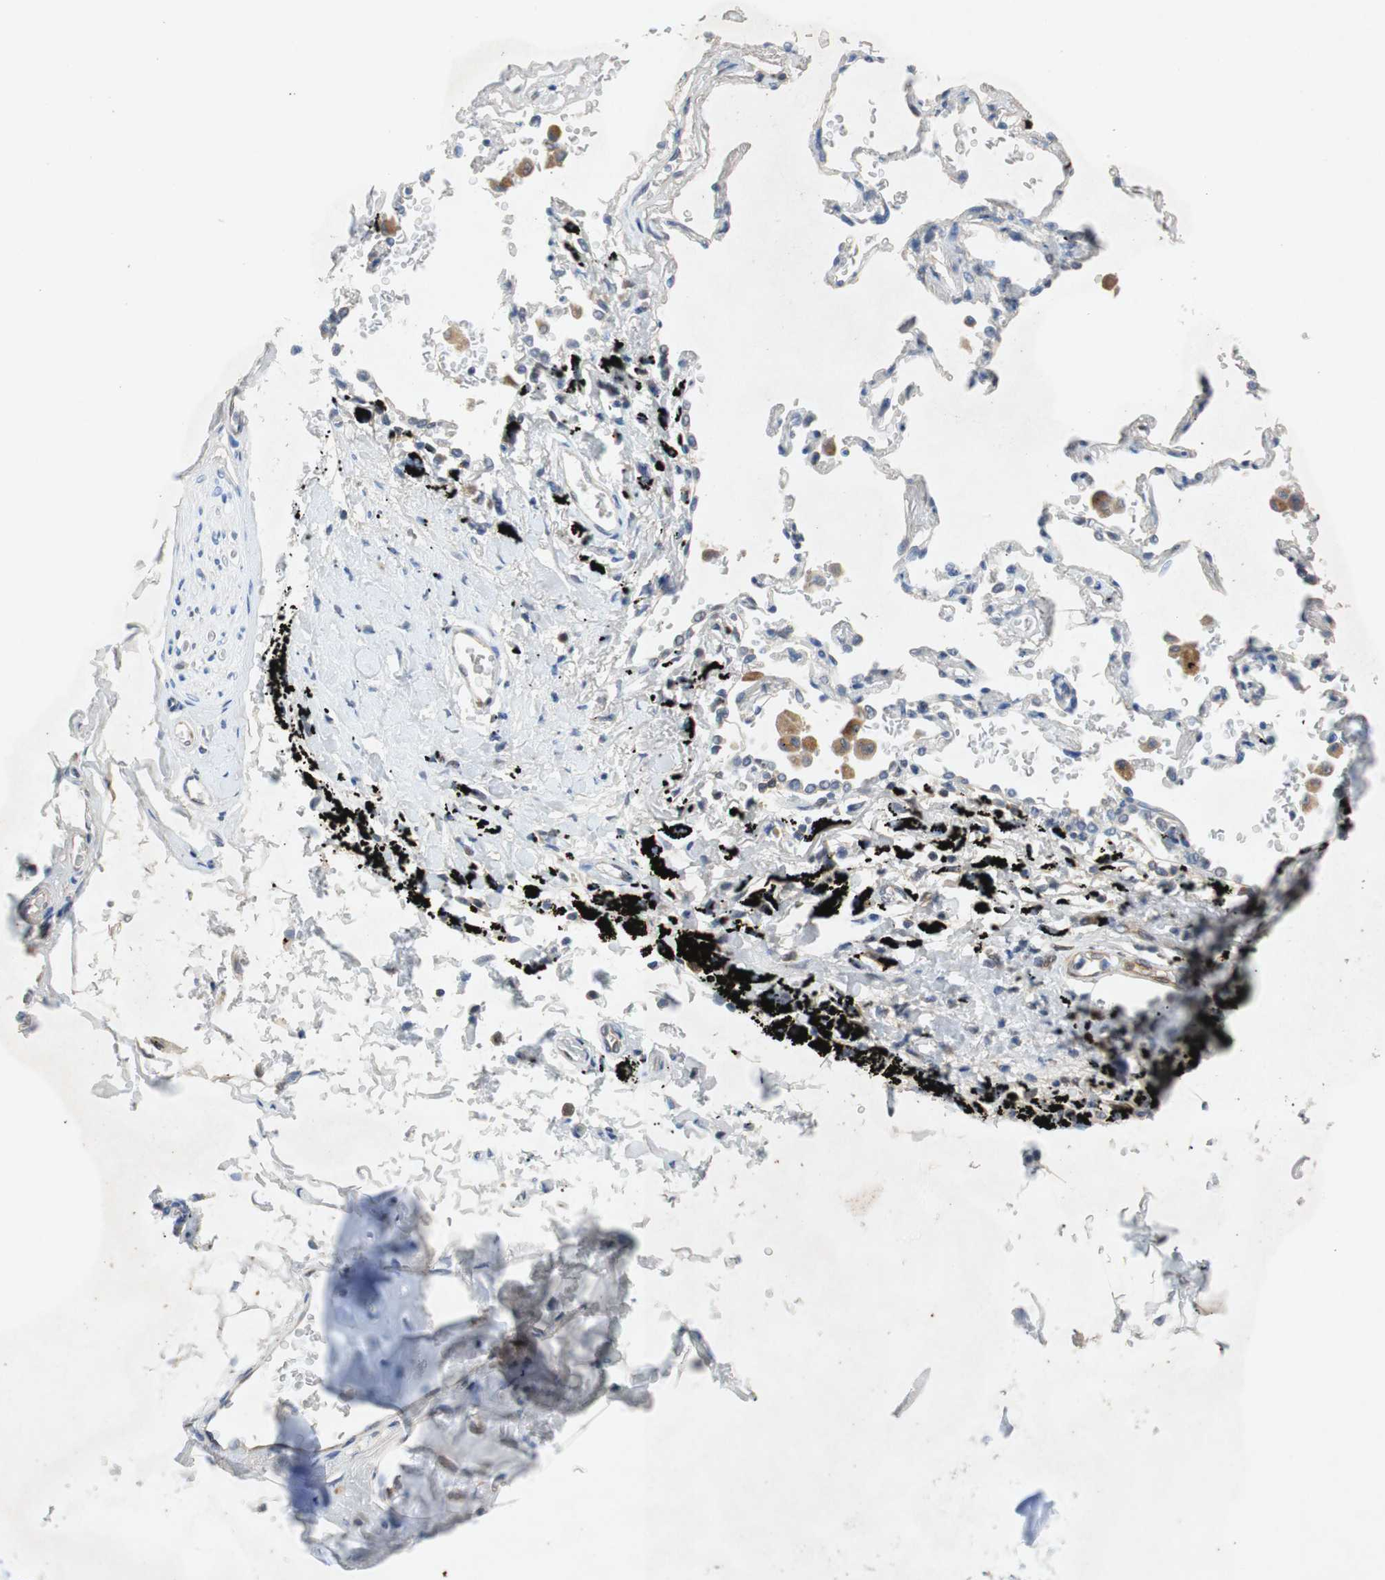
{"staining": {"intensity": "negative", "quantity": "none", "location": "none"}, "tissue": "adipose tissue", "cell_type": "Adipocytes", "image_type": "normal", "snomed": [{"axis": "morphology", "description": "Normal tissue, NOS"}, {"axis": "topography", "description": "Cartilage tissue"}, {"axis": "topography", "description": "Bronchus"}], "caption": "Immunohistochemistry (IHC) micrograph of benign human adipose tissue stained for a protein (brown), which demonstrates no expression in adipocytes. (DAB (3,3'-diaminobenzidine) immunohistochemistry visualized using brightfield microscopy, high magnification).", "gene": "RELB", "patient": {"sex": "female", "age": 73}}